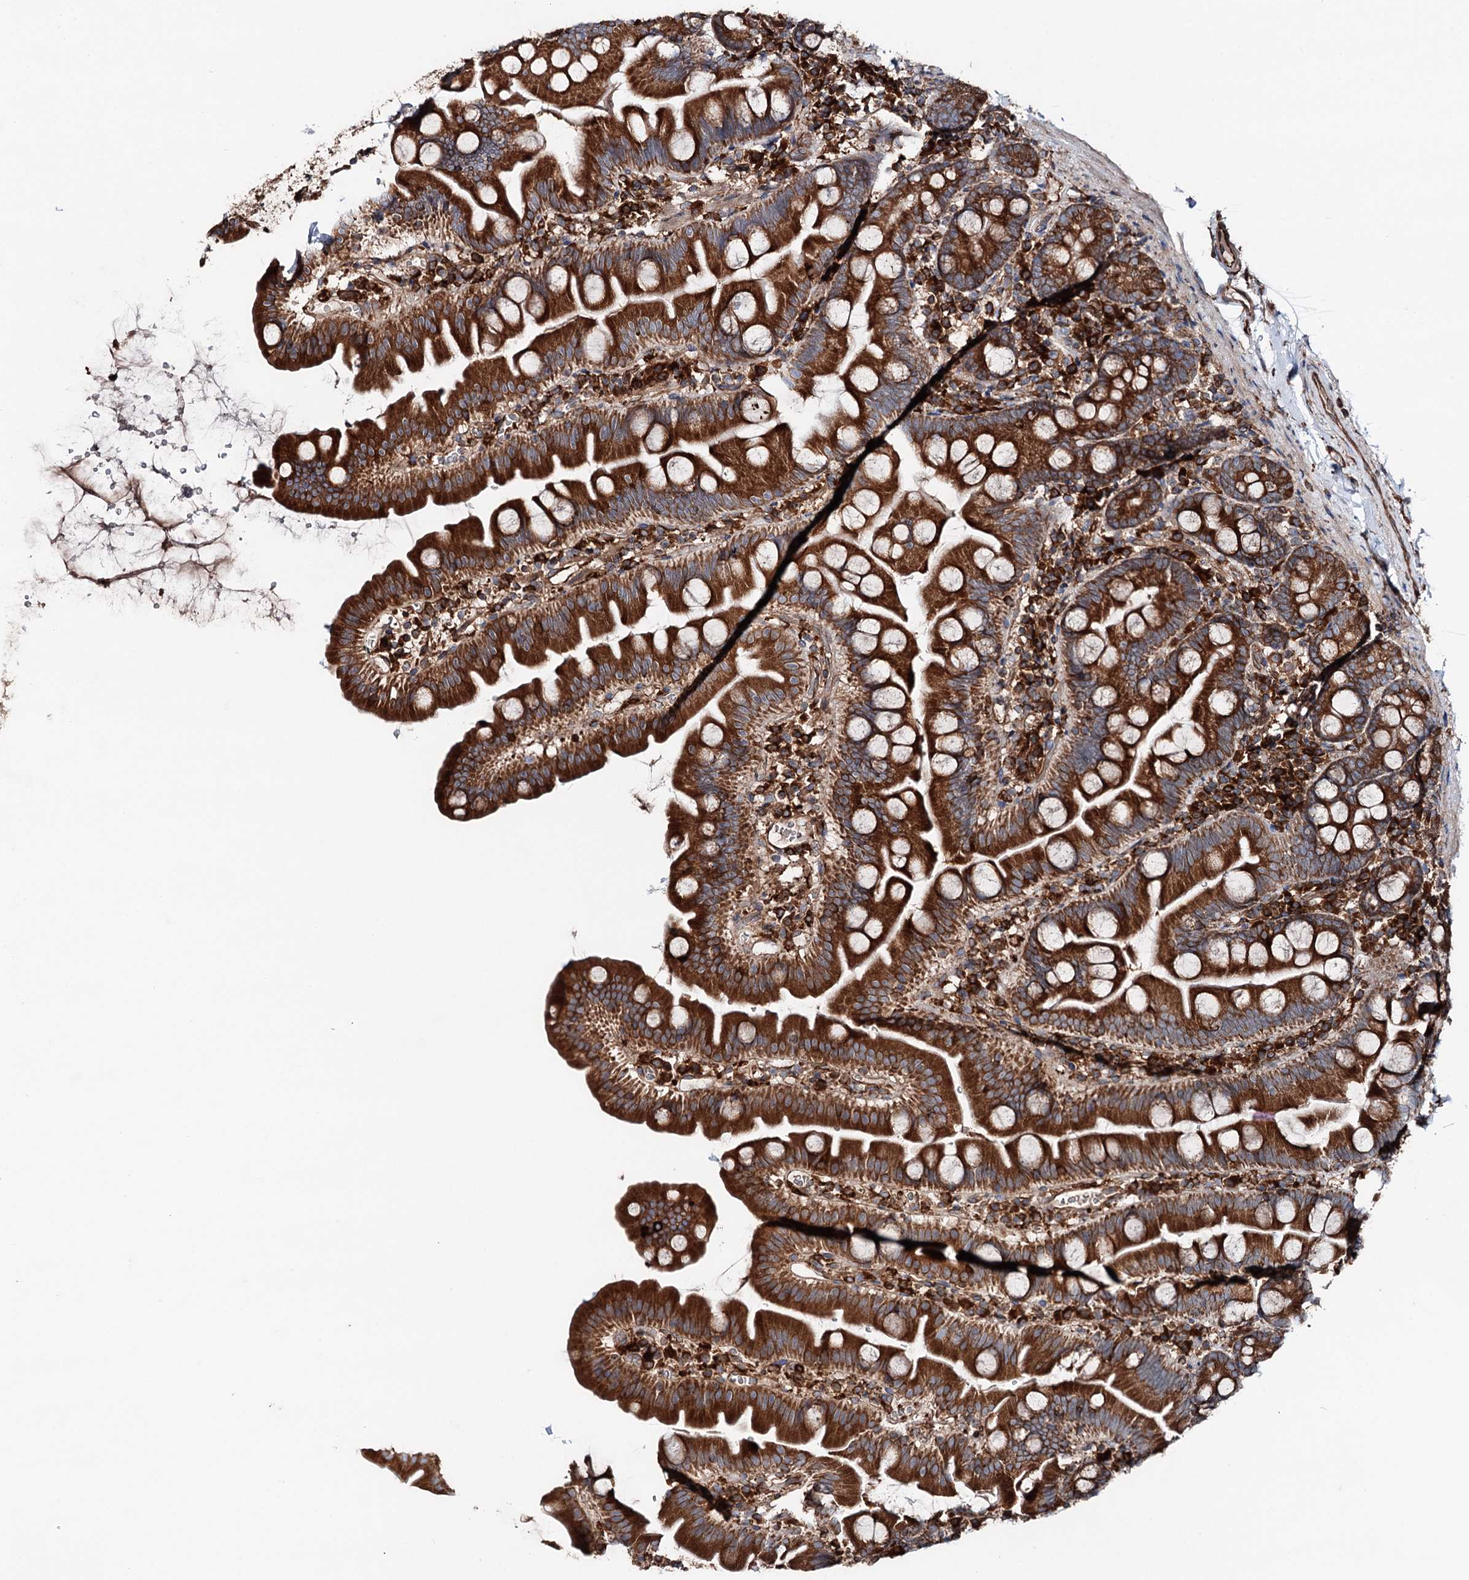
{"staining": {"intensity": "strong", "quantity": ">75%", "location": "cytoplasmic/membranous"}, "tissue": "small intestine", "cell_type": "Glandular cells", "image_type": "normal", "snomed": [{"axis": "morphology", "description": "Normal tissue, NOS"}, {"axis": "topography", "description": "Small intestine"}], "caption": "Unremarkable small intestine was stained to show a protein in brown. There is high levels of strong cytoplasmic/membranous staining in about >75% of glandular cells.", "gene": "ERP29", "patient": {"sex": "female", "age": 68}}